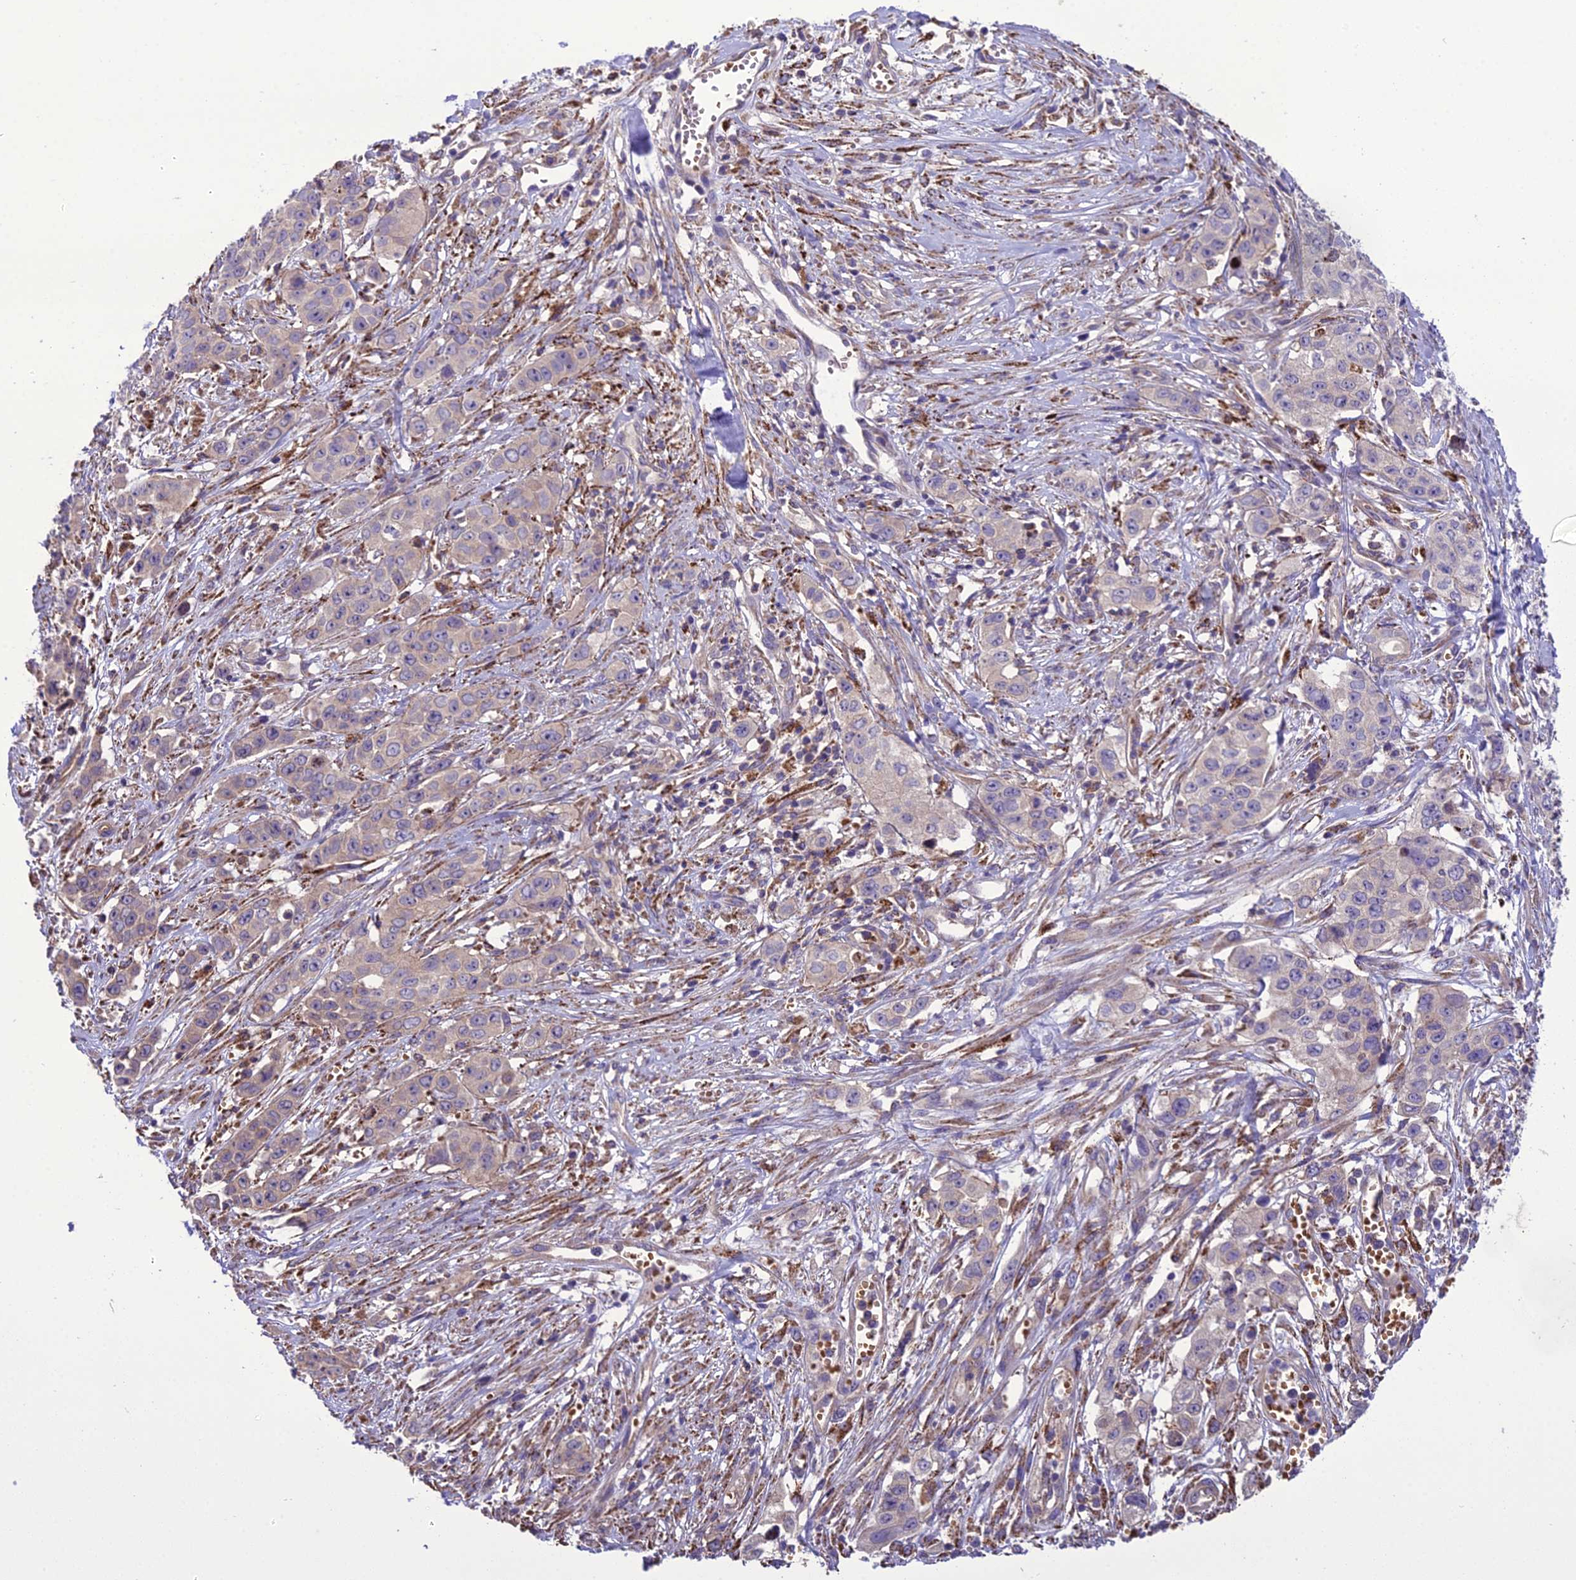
{"staining": {"intensity": "weak", "quantity": "25%-75%", "location": "cytoplasmic/membranous"}, "tissue": "stomach cancer", "cell_type": "Tumor cells", "image_type": "cancer", "snomed": [{"axis": "morphology", "description": "Adenocarcinoma, NOS"}, {"axis": "topography", "description": "Stomach, upper"}], "caption": "A brown stain shows weak cytoplasmic/membranous staining of a protein in human stomach adenocarcinoma tumor cells. Immunohistochemistry stains the protein in brown and the nuclei are stained blue.", "gene": "TBC1D24", "patient": {"sex": "male", "age": 62}}